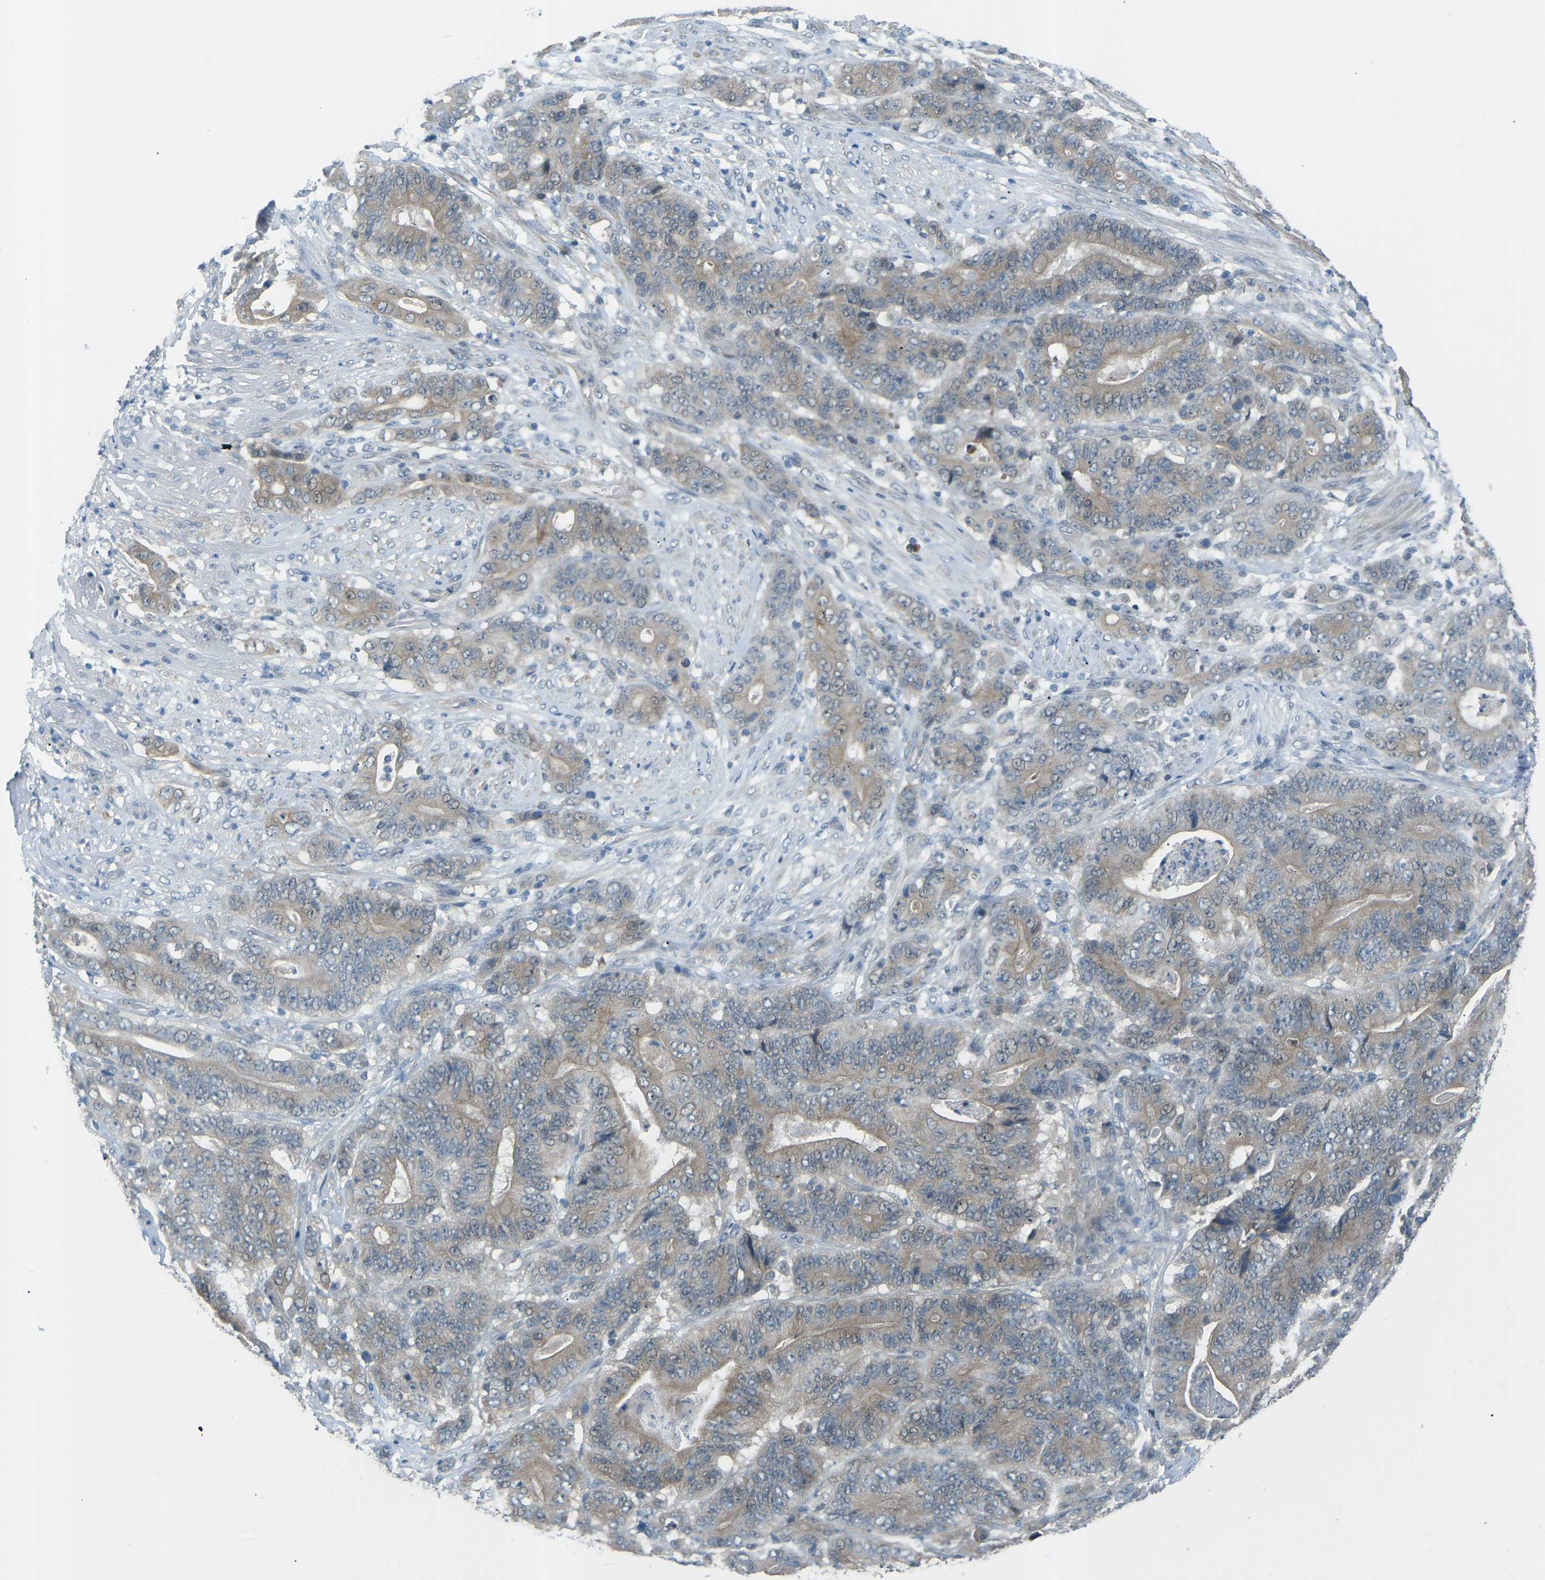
{"staining": {"intensity": "negative", "quantity": "none", "location": "none"}, "tissue": "stomach cancer", "cell_type": "Tumor cells", "image_type": "cancer", "snomed": [{"axis": "morphology", "description": "Adenocarcinoma, NOS"}, {"axis": "topography", "description": "Stomach"}], "caption": "A photomicrograph of stomach cancer (adenocarcinoma) stained for a protein shows no brown staining in tumor cells.", "gene": "RTN3", "patient": {"sex": "female", "age": 73}}